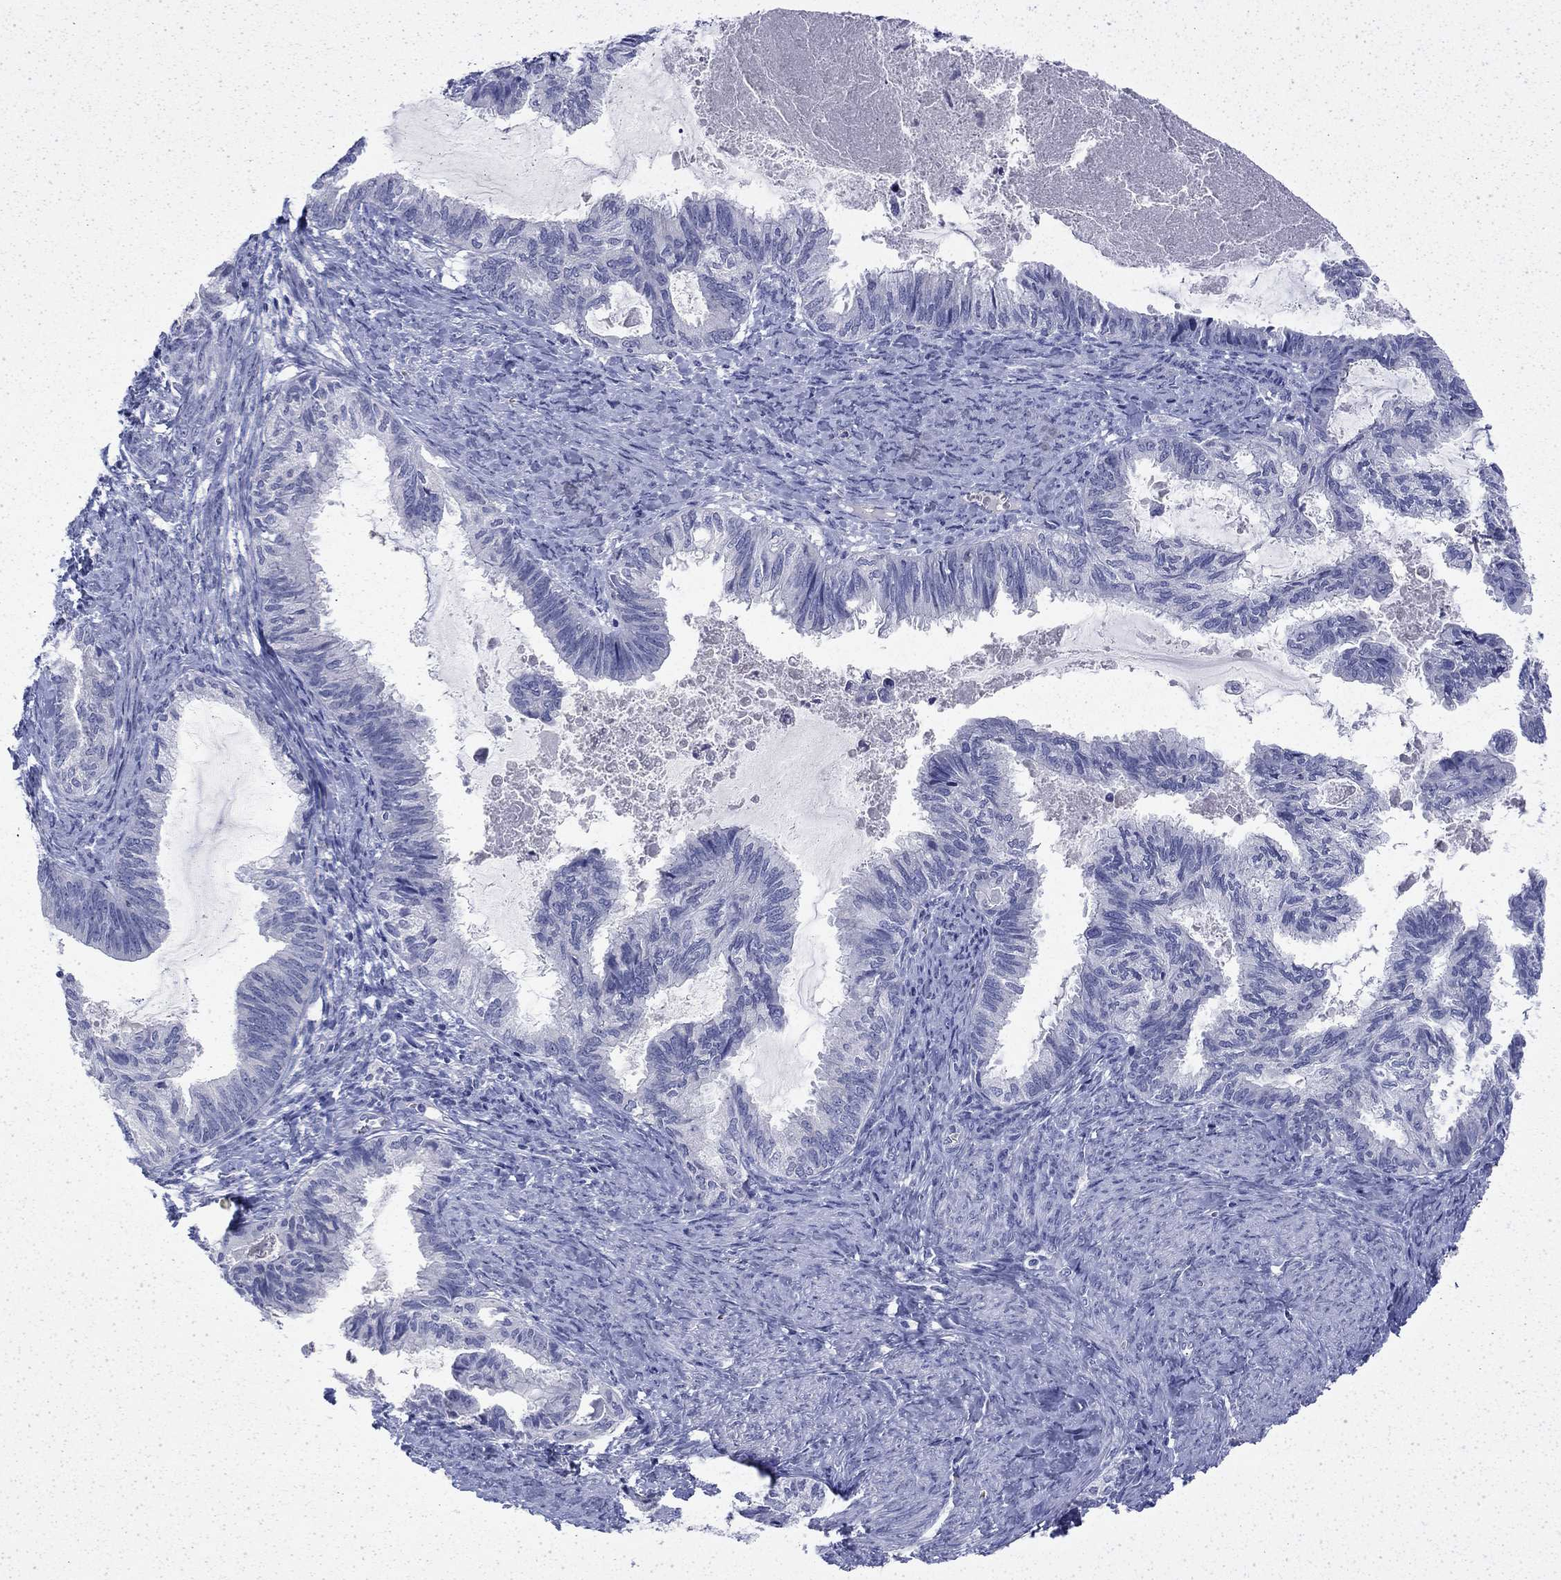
{"staining": {"intensity": "negative", "quantity": "none", "location": "none"}, "tissue": "endometrial cancer", "cell_type": "Tumor cells", "image_type": "cancer", "snomed": [{"axis": "morphology", "description": "Adenocarcinoma, NOS"}, {"axis": "topography", "description": "Endometrium"}], "caption": "Tumor cells are negative for protein expression in human endometrial cancer (adenocarcinoma). The staining was performed using DAB (3,3'-diaminobenzidine) to visualize the protein expression in brown, while the nuclei were stained in blue with hematoxylin (Magnification: 20x).", "gene": "ENPP6", "patient": {"sex": "female", "age": 86}}